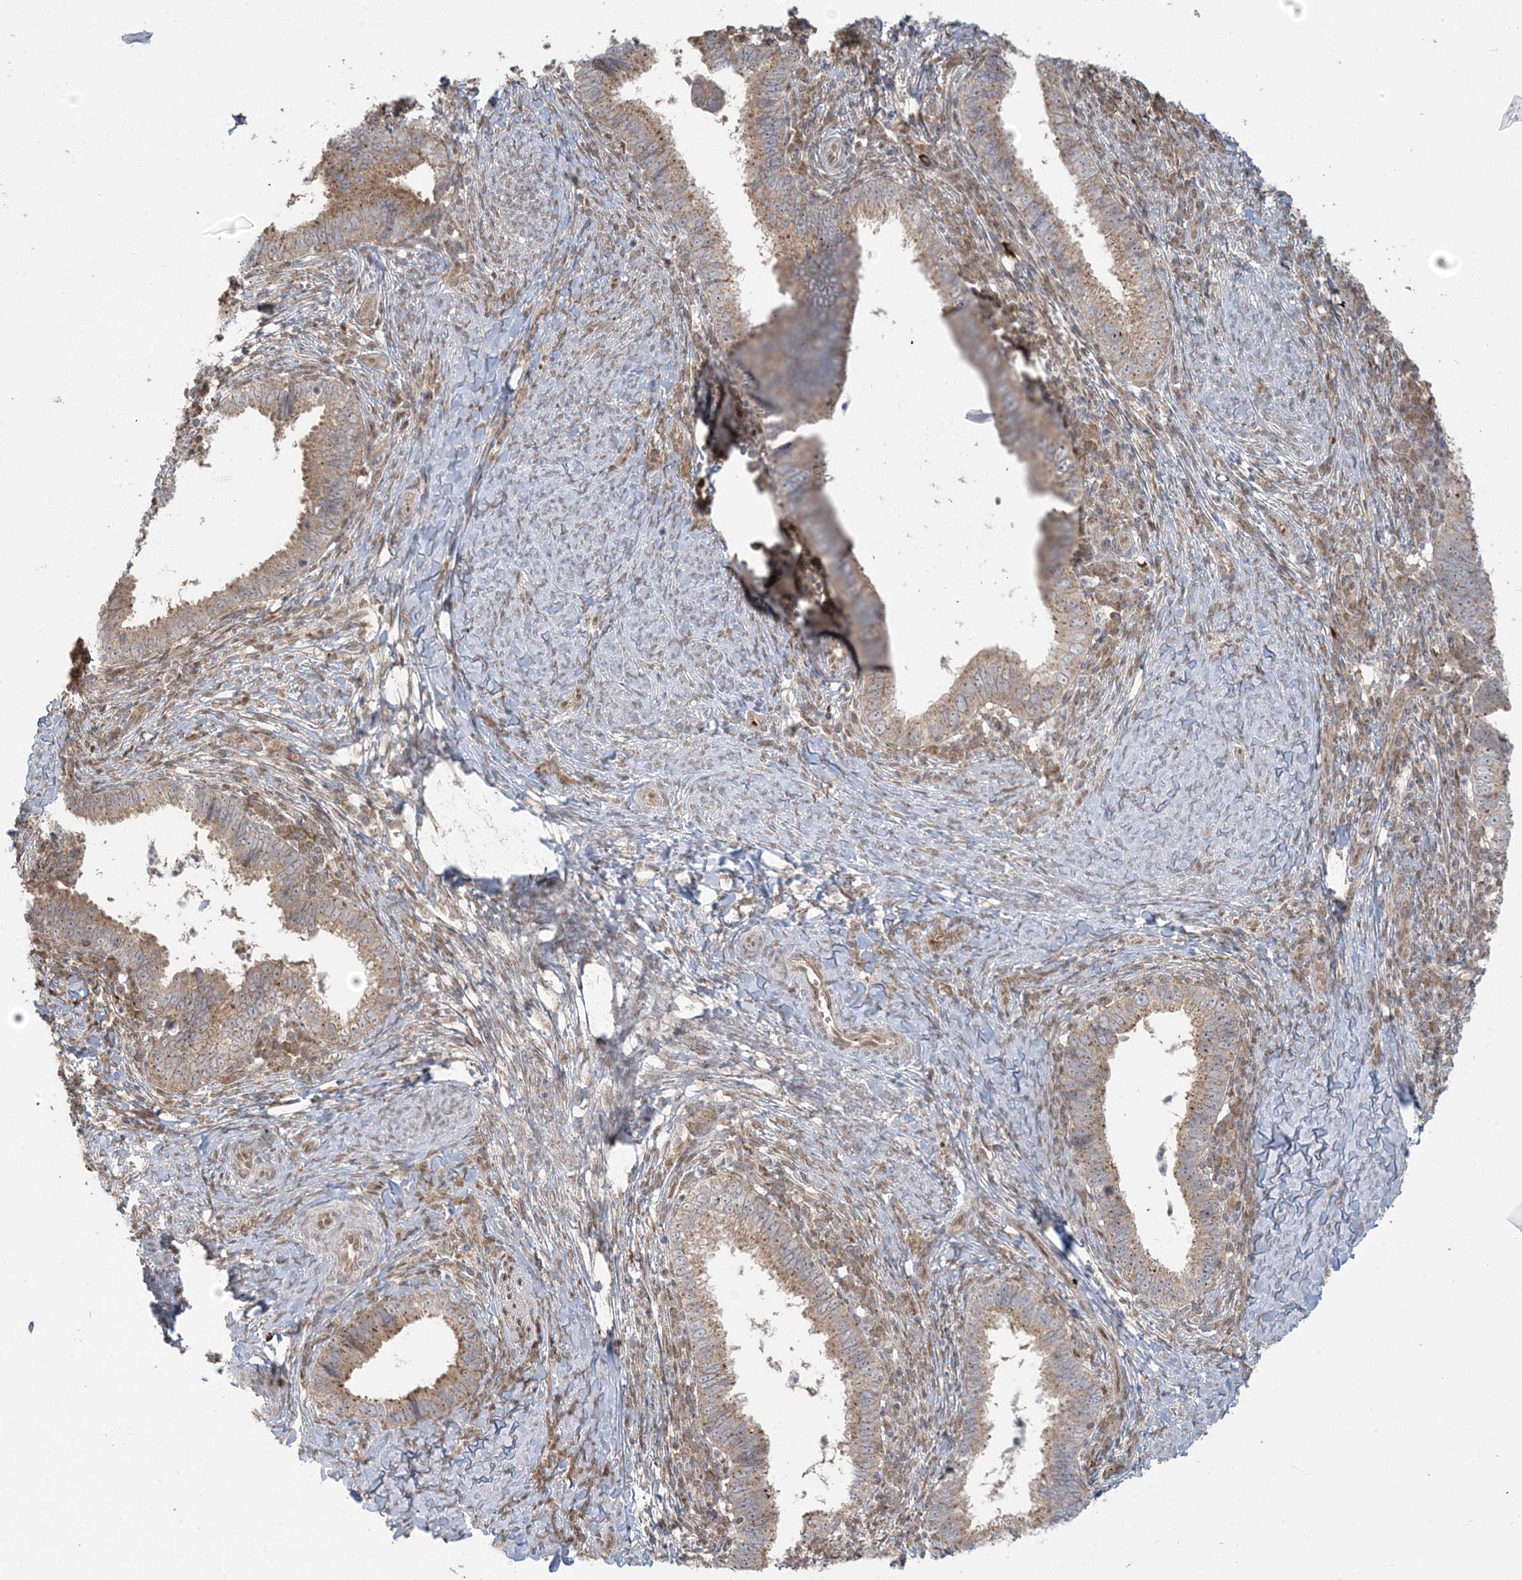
{"staining": {"intensity": "weak", "quantity": "25%-75%", "location": "cytoplasmic/membranous"}, "tissue": "cervical cancer", "cell_type": "Tumor cells", "image_type": "cancer", "snomed": [{"axis": "morphology", "description": "Adenocarcinoma, NOS"}, {"axis": "topography", "description": "Cervix"}], "caption": "This is a micrograph of immunohistochemistry staining of adenocarcinoma (cervical), which shows weak expression in the cytoplasmic/membranous of tumor cells.", "gene": "ABCF3", "patient": {"sex": "female", "age": 36}}